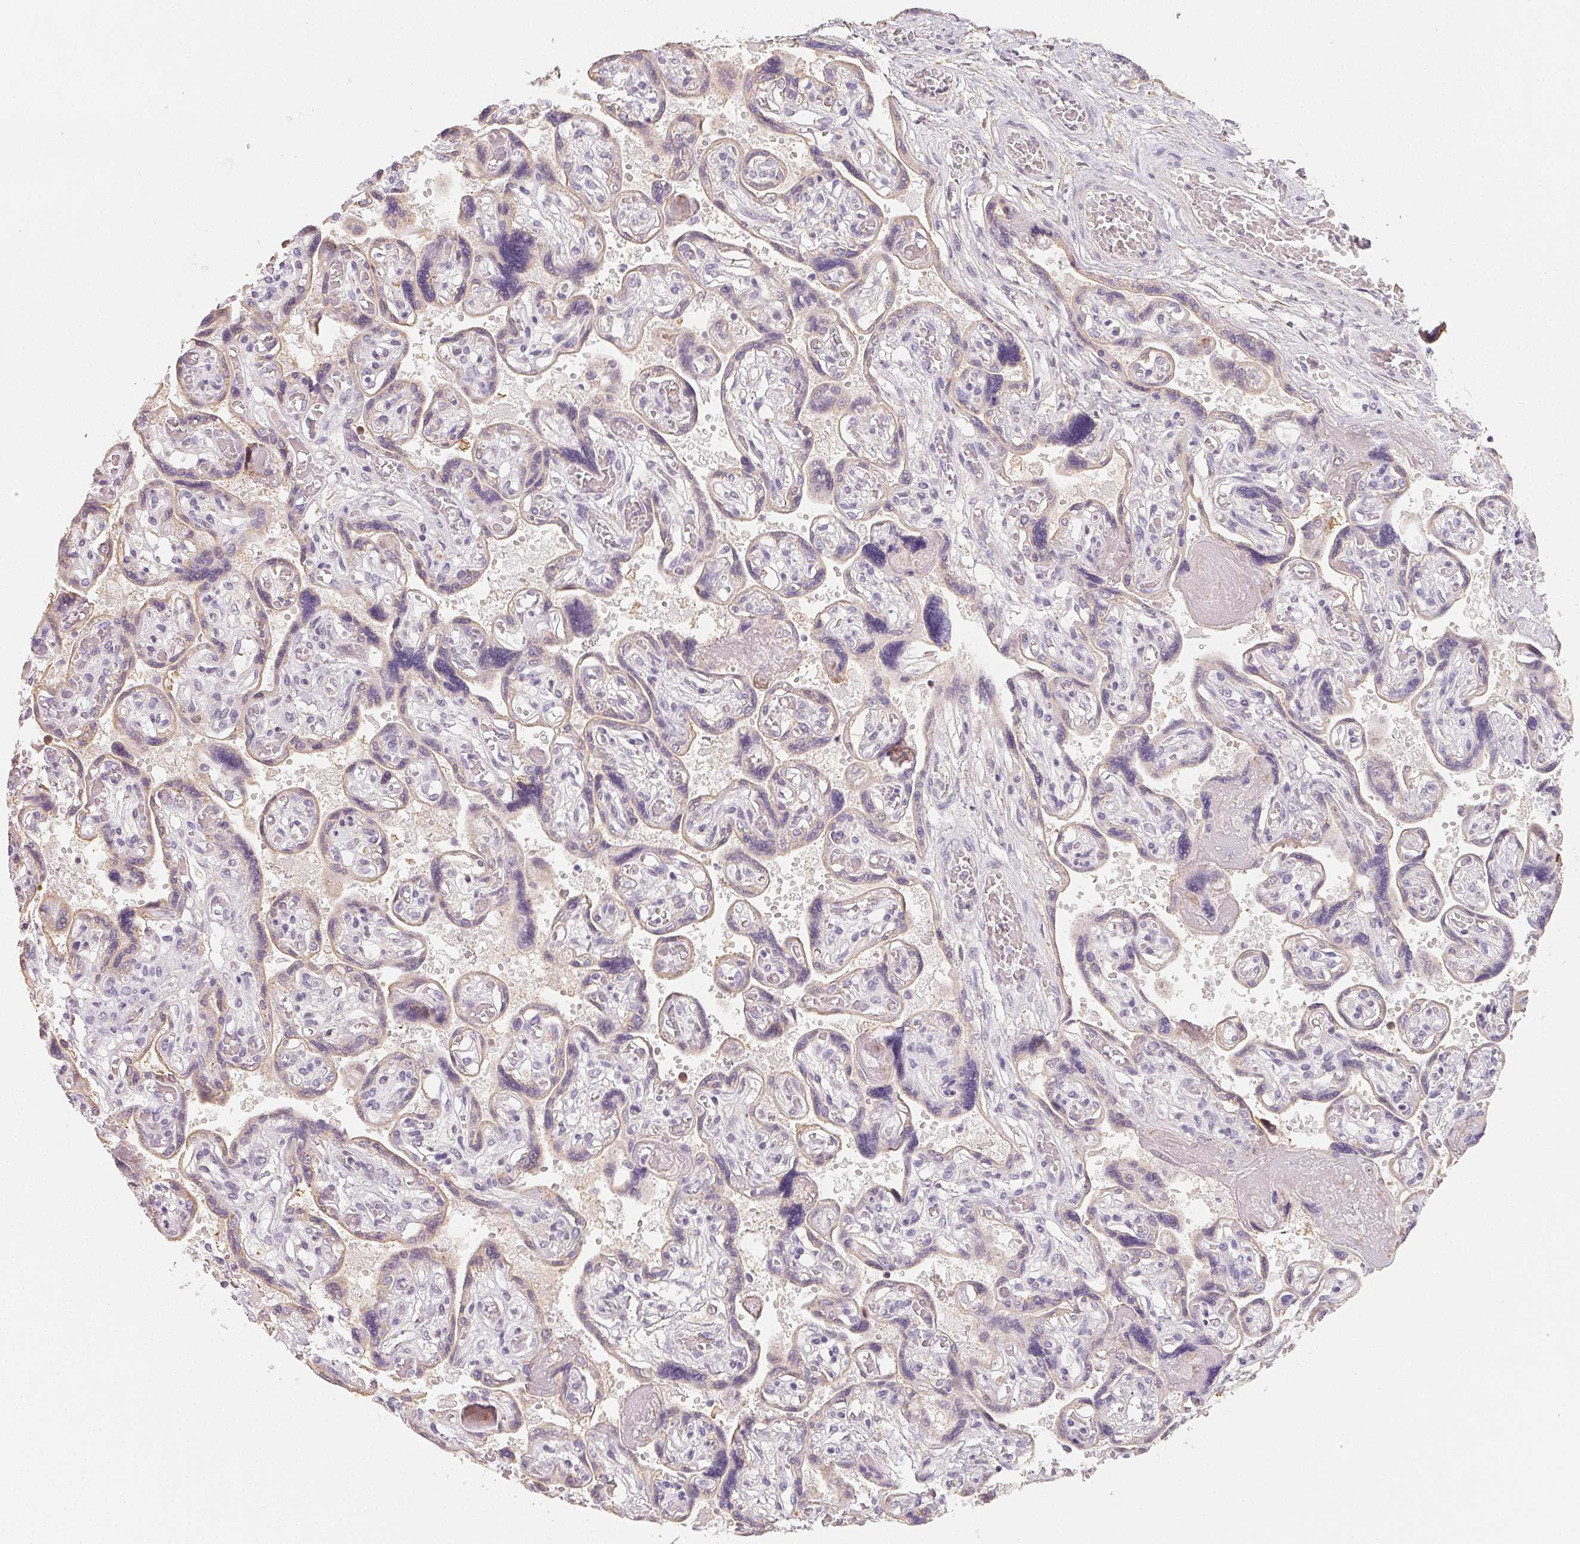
{"staining": {"intensity": "negative", "quantity": "none", "location": "none"}, "tissue": "placenta", "cell_type": "Decidual cells", "image_type": "normal", "snomed": [{"axis": "morphology", "description": "Normal tissue, NOS"}, {"axis": "topography", "description": "Placenta"}], "caption": "The image reveals no significant expression in decidual cells of placenta.", "gene": "LRRC23", "patient": {"sex": "female", "age": 32}}